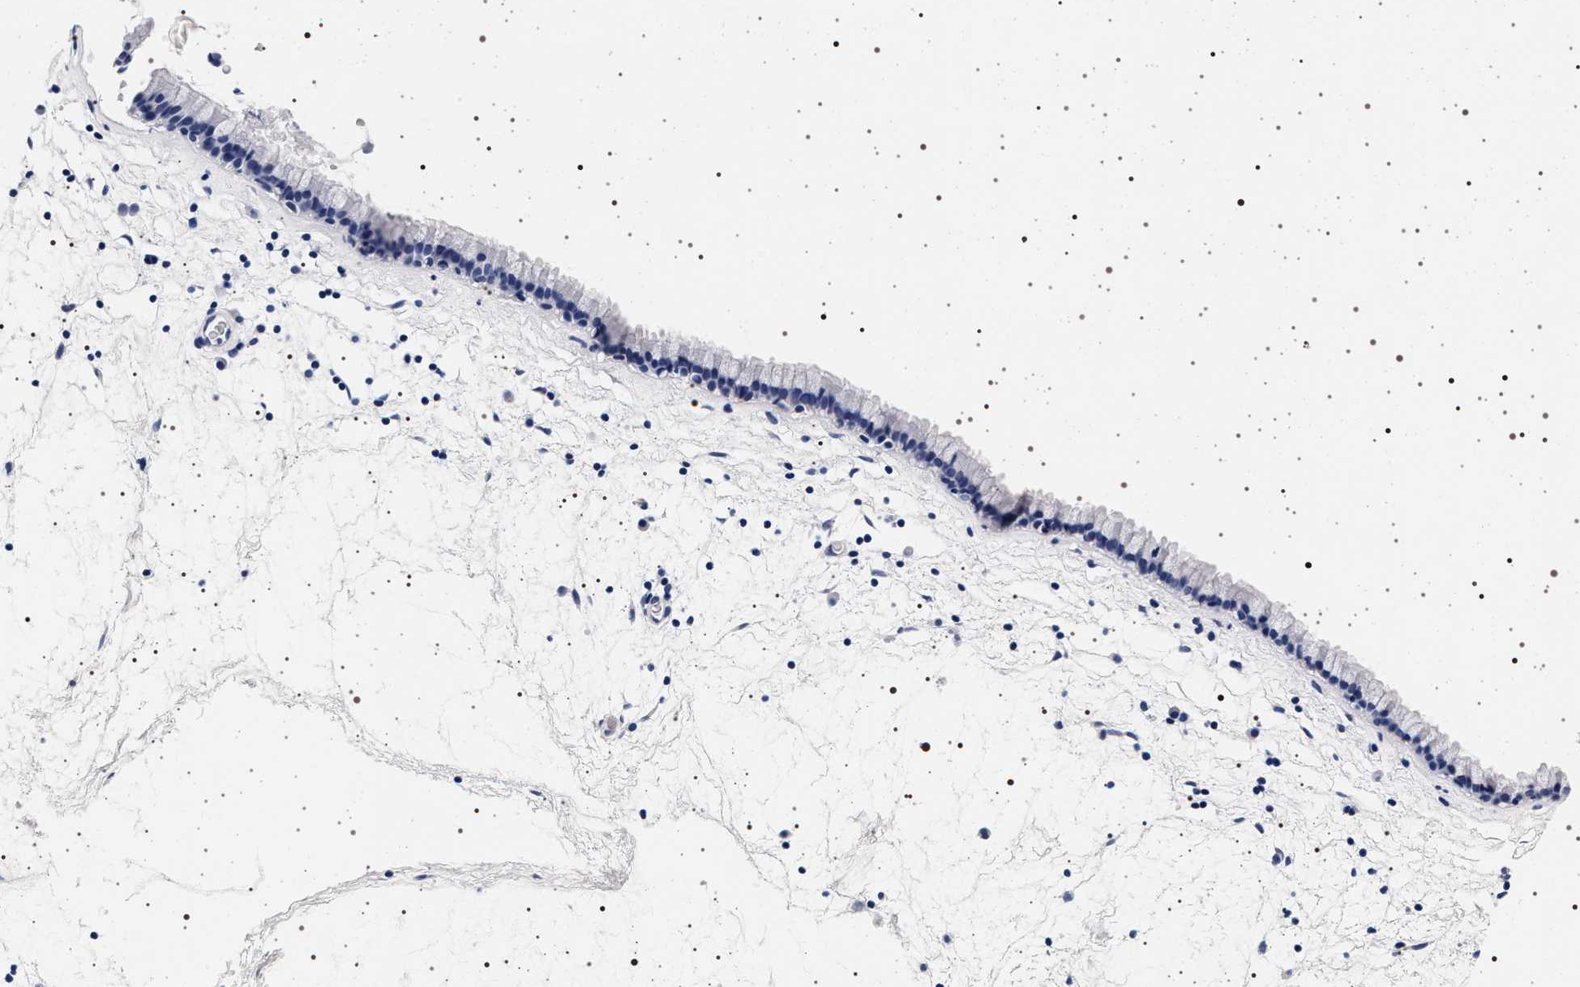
{"staining": {"intensity": "negative", "quantity": "none", "location": "none"}, "tissue": "nasopharynx", "cell_type": "Respiratory epithelial cells", "image_type": "normal", "snomed": [{"axis": "morphology", "description": "Normal tissue, NOS"}, {"axis": "morphology", "description": "Inflammation, NOS"}, {"axis": "topography", "description": "Nasopharynx"}], "caption": "Respiratory epithelial cells show no significant protein expression in benign nasopharynx. (DAB (3,3'-diaminobenzidine) IHC visualized using brightfield microscopy, high magnification).", "gene": "SYN1", "patient": {"sex": "male", "age": 48}}